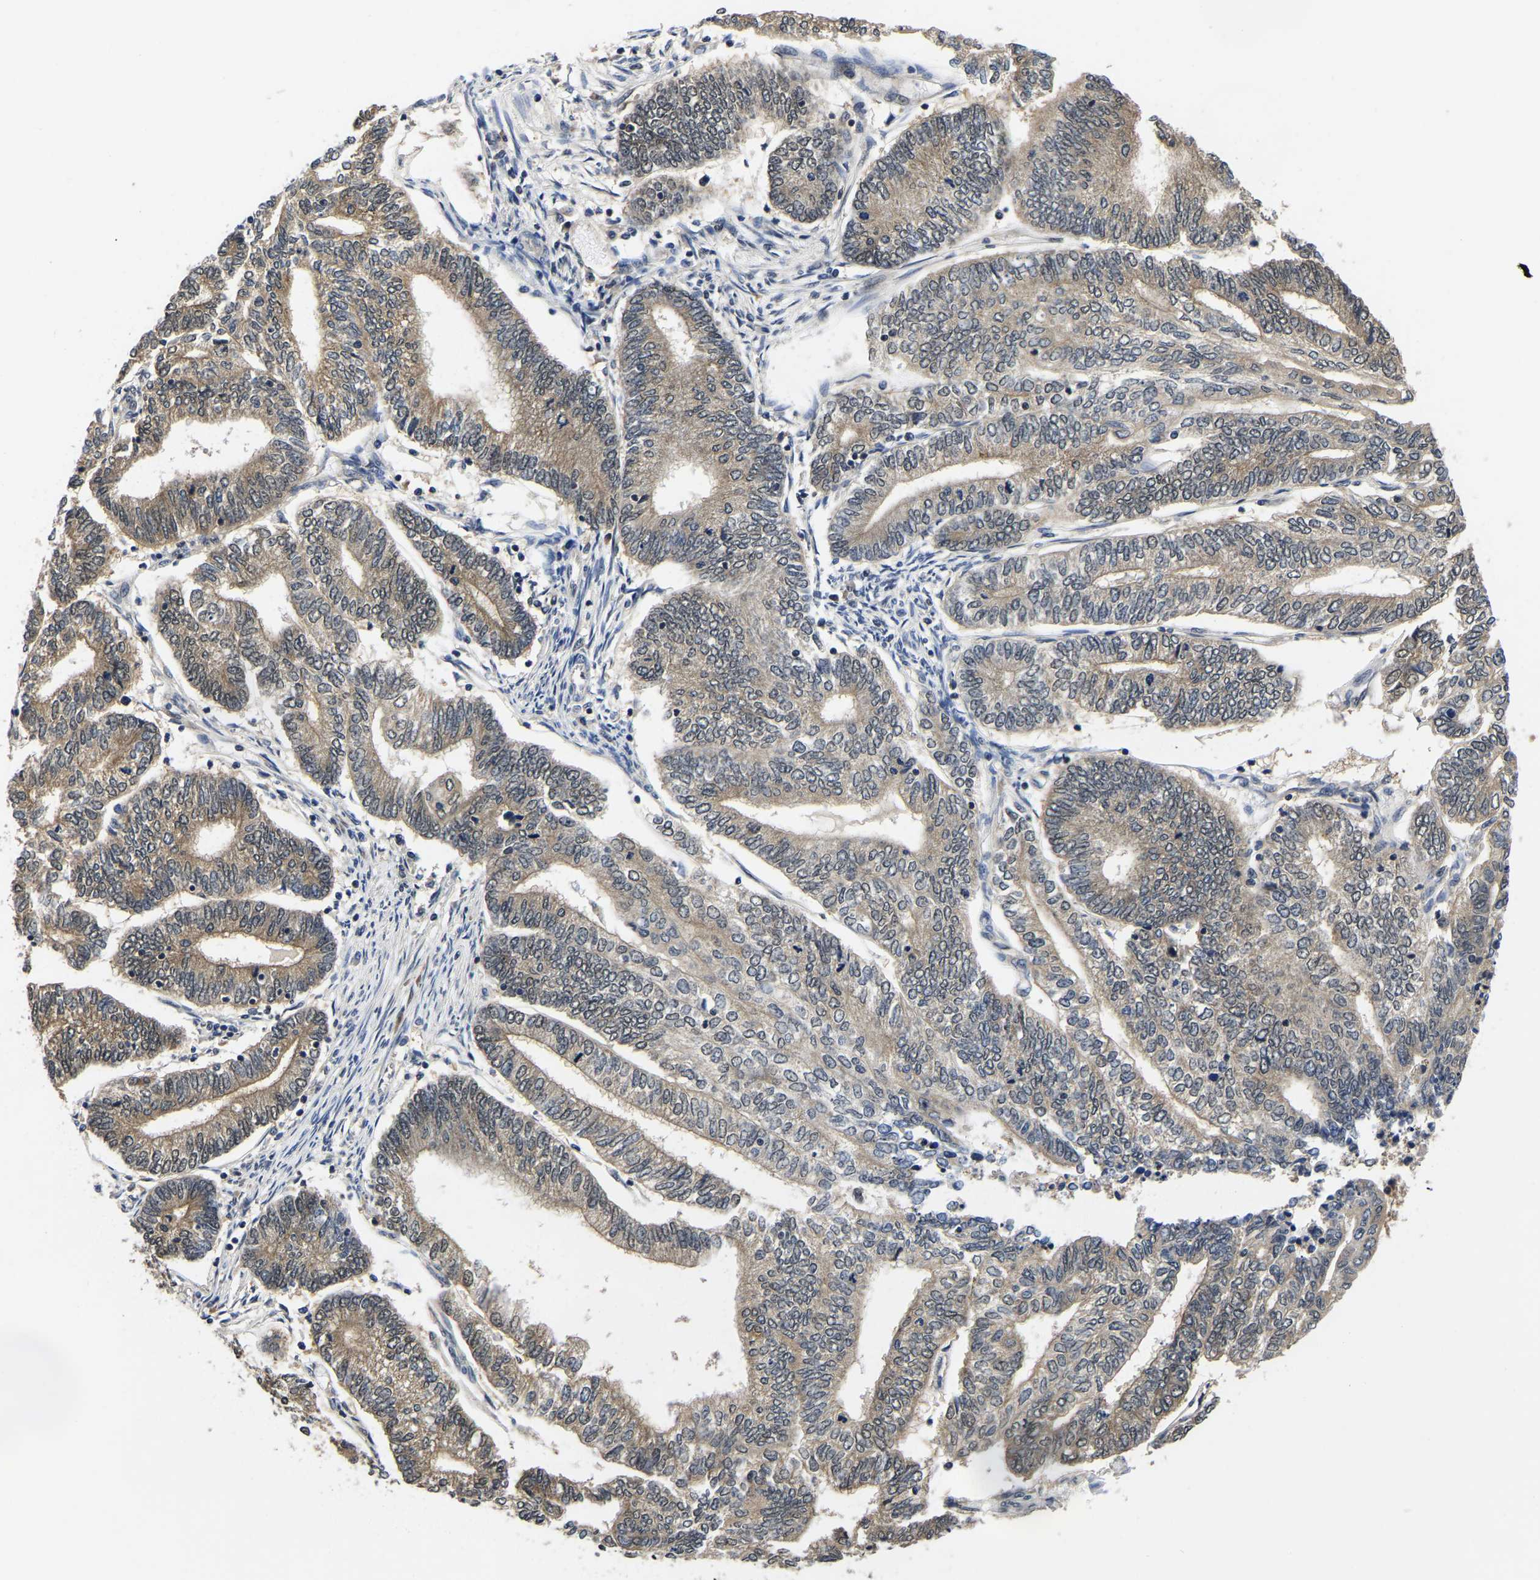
{"staining": {"intensity": "weak", "quantity": ">75%", "location": "cytoplasmic/membranous"}, "tissue": "endometrial cancer", "cell_type": "Tumor cells", "image_type": "cancer", "snomed": [{"axis": "morphology", "description": "Adenocarcinoma, NOS"}, {"axis": "topography", "description": "Uterus"}, {"axis": "topography", "description": "Endometrium"}], "caption": "Tumor cells display low levels of weak cytoplasmic/membranous expression in about >75% of cells in human endometrial adenocarcinoma.", "gene": "MCOLN2", "patient": {"sex": "female", "age": 70}}